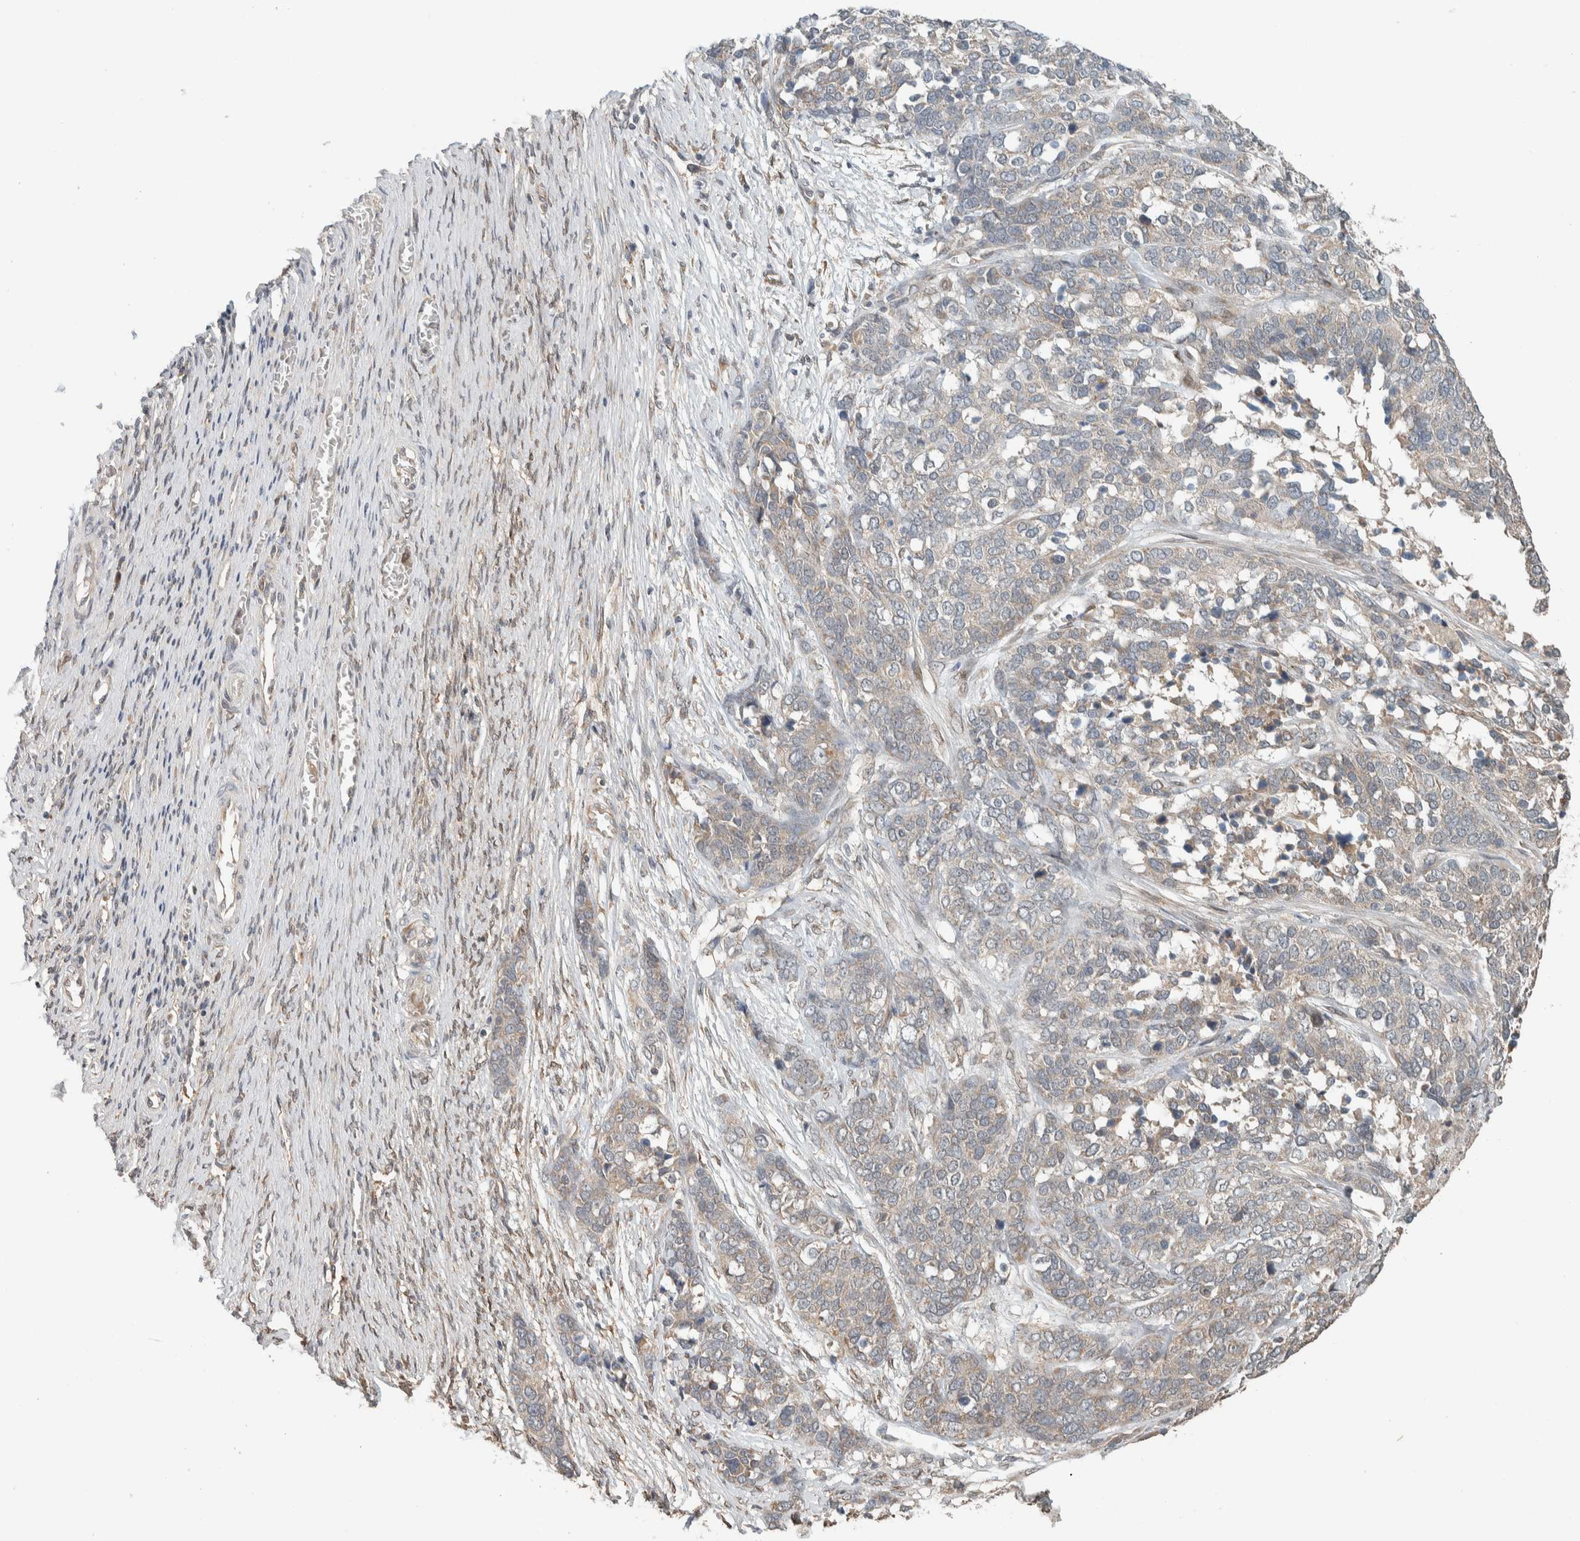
{"staining": {"intensity": "weak", "quantity": "<25%", "location": "cytoplasmic/membranous"}, "tissue": "ovarian cancer", "cell_type": "Tumor cells", "image_type": "cancer", "snomed": [{"axis": "morphology", "description": "Cystadenocarcinoma, serous, NOS"}, {"axis": "topography", "description": "Ovary"}], "caption": "Immunohistochemistry (IHC) image of neoplastic tissue: human serous cystadenocarcinoma (ovarian) stained with DAB (3,3'-diaminobenzidine) demonstrates no significant protein expression in tumor cells.", "gene": "NBR1", "patient": {"sex": "female", "age": 44}}